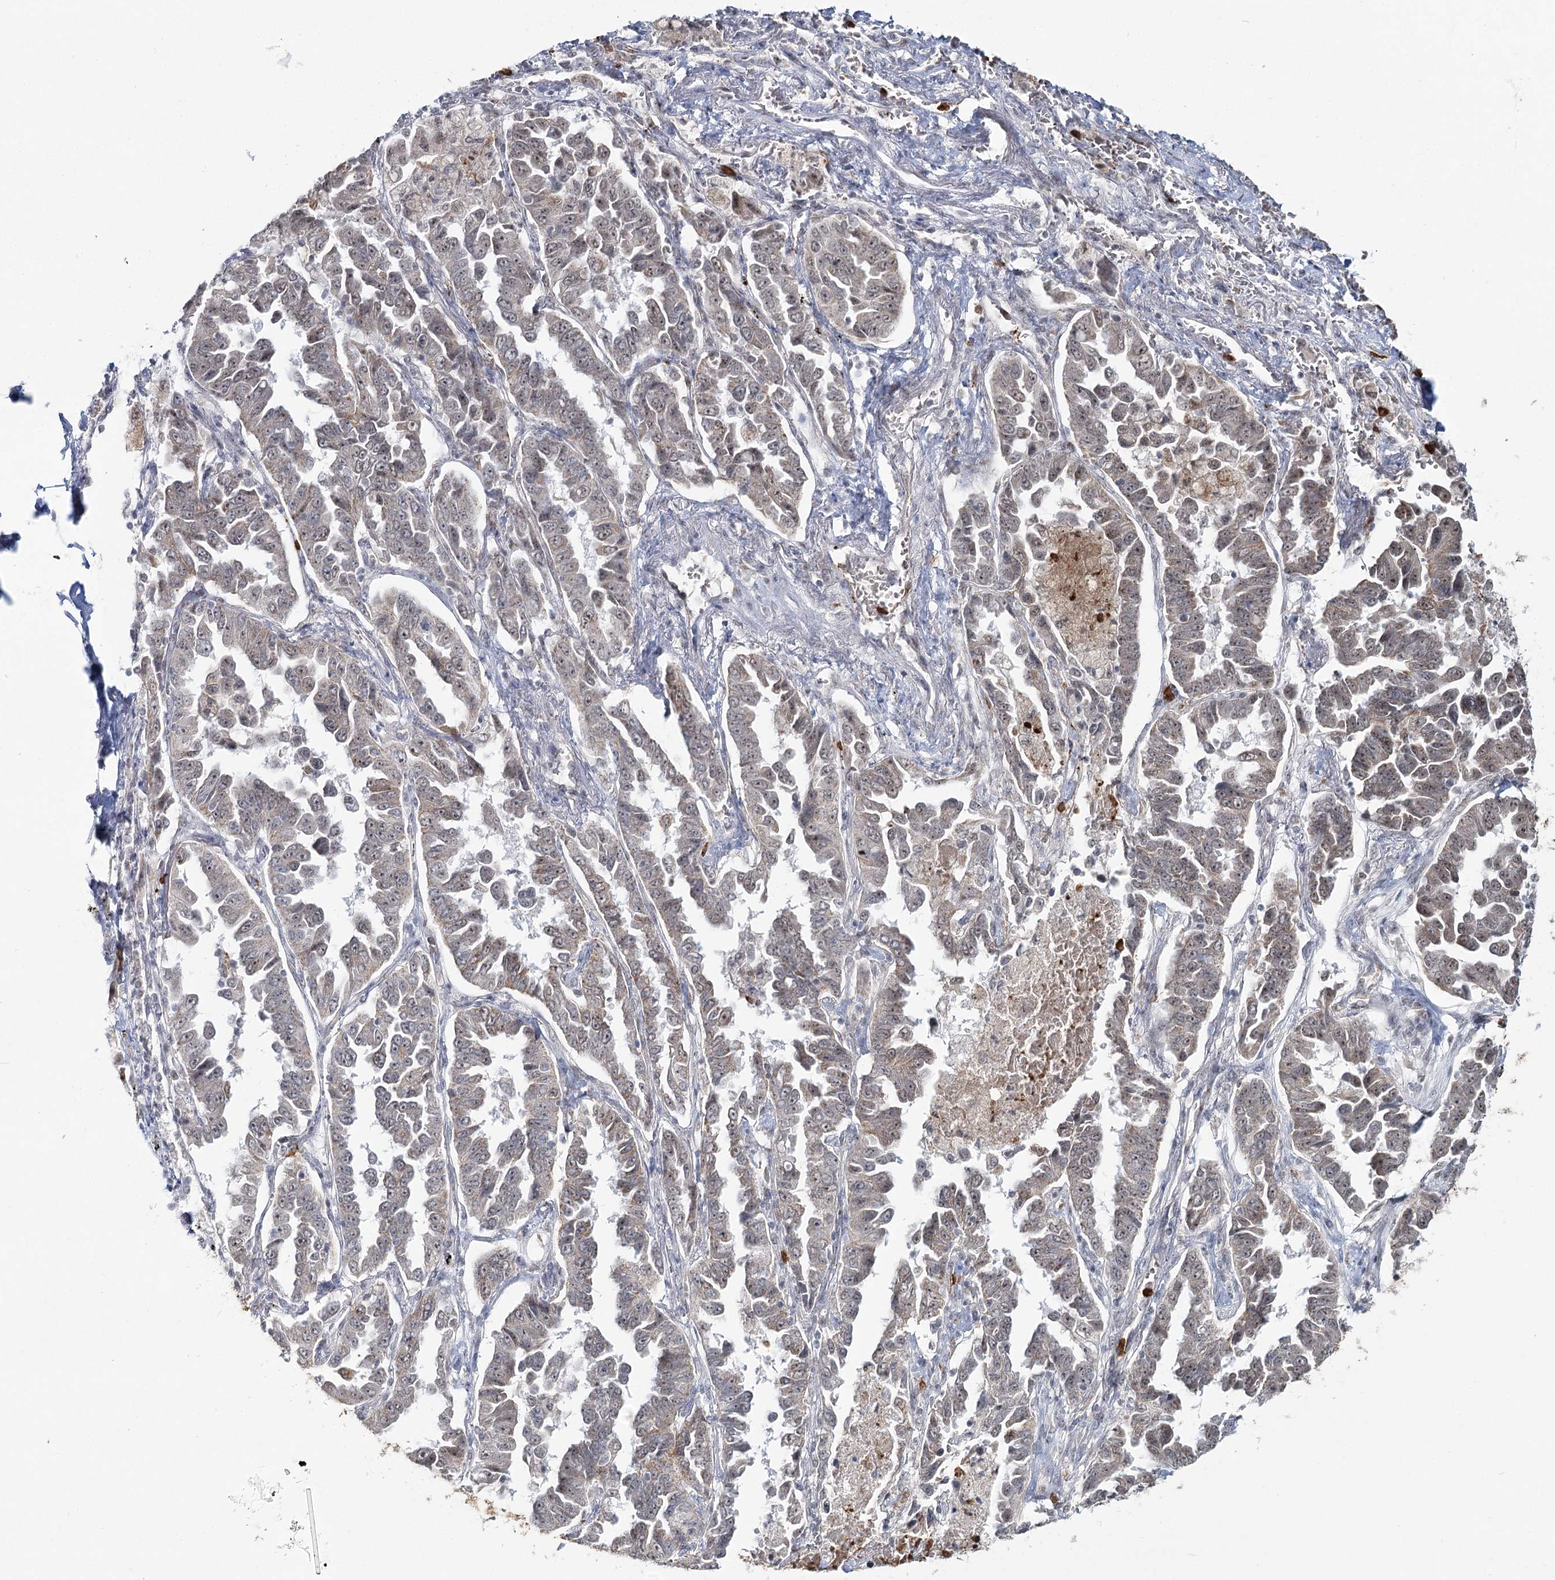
{"staining": {"intensity": "weak", "quantity": "25%-75%", "location": "cytoplasmic/membranous,nuclear"}, "tissue": "lung cancer", "cell_type": "Tumor cells", "image_type": "cancer", "snomed": [{"axis": "morphology", "description": "Adenocarcinoma, NOS"}, {"axis": "topography", "description": "Lung"}], "caption": "Human lung cancer stained for a protein (brown) displays weak cytoplasmic/membranous and nuclear positive positivity in about 25%-75% of tumor cells.", "gene": "ATAD1", "patient": {"sex": "female", "age": 51}}